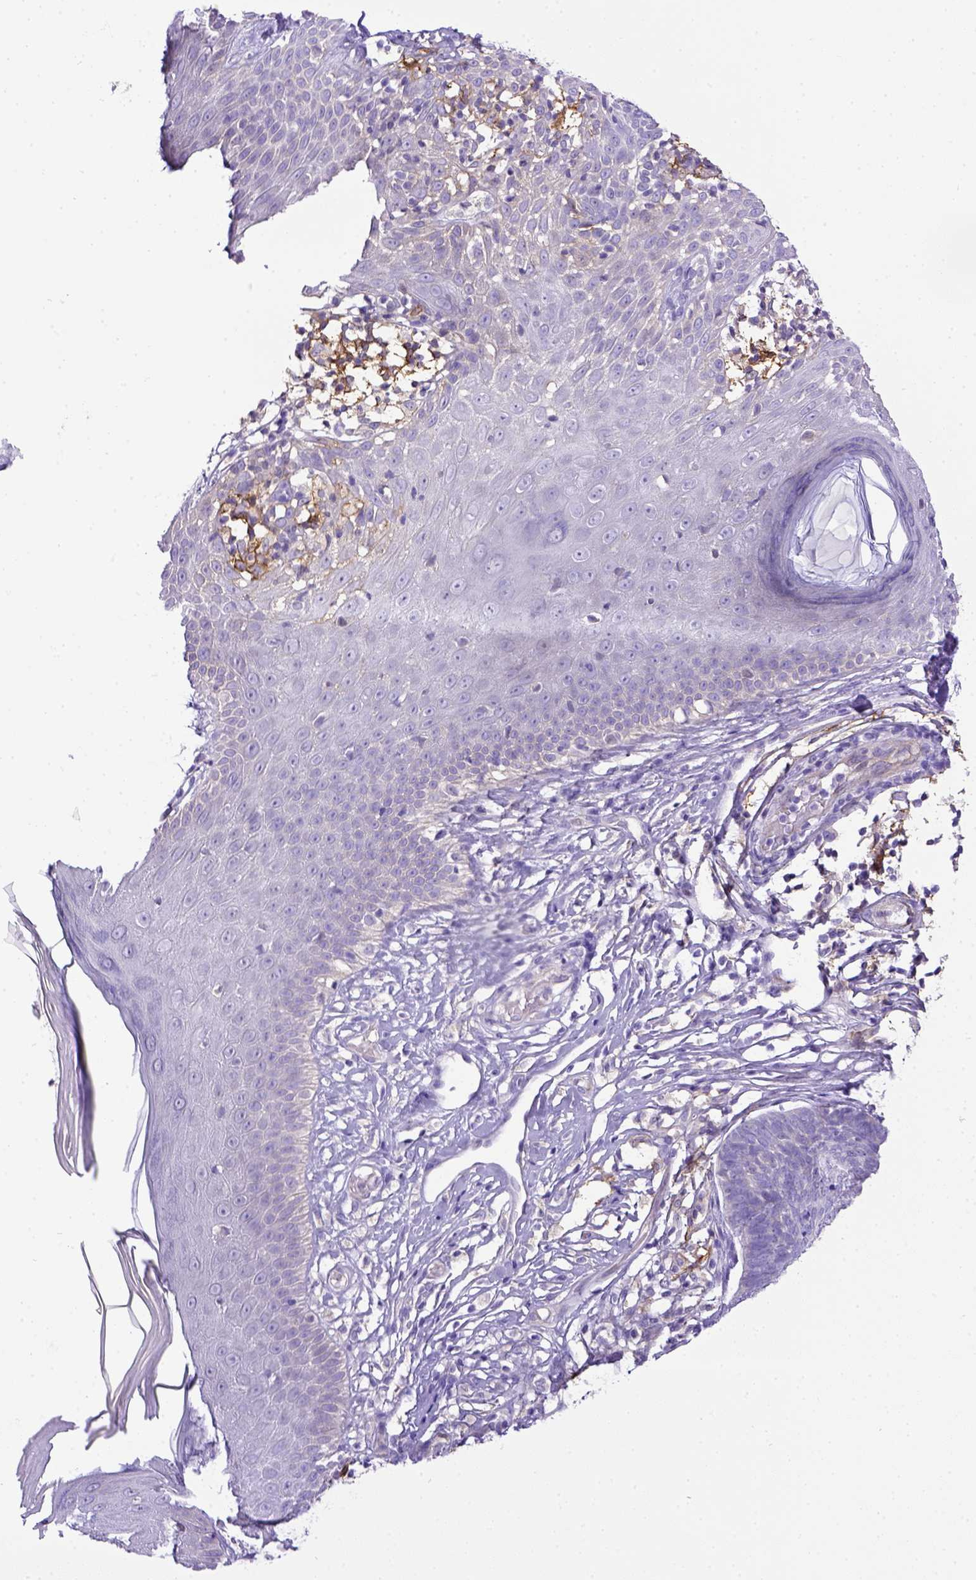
{"staining": {"intensity": "negative", "quantity": "none", "location": "none"}, "tissue": "skin cancer", "cell_type": "Tumor cells", "image_type": "cancer", "snomed": [{"axis": "morphology", "description": "Basal cell carcinoma"}, {"axis": "topography", "description": "Skin"}], "caption": "This is a micrograph of immunohistochemistry staining of basal cell carcinoma (skin), which shows no expression in tumor cells.", "gene": "CD40", "patient": {"sex": "male", "age": 85}}